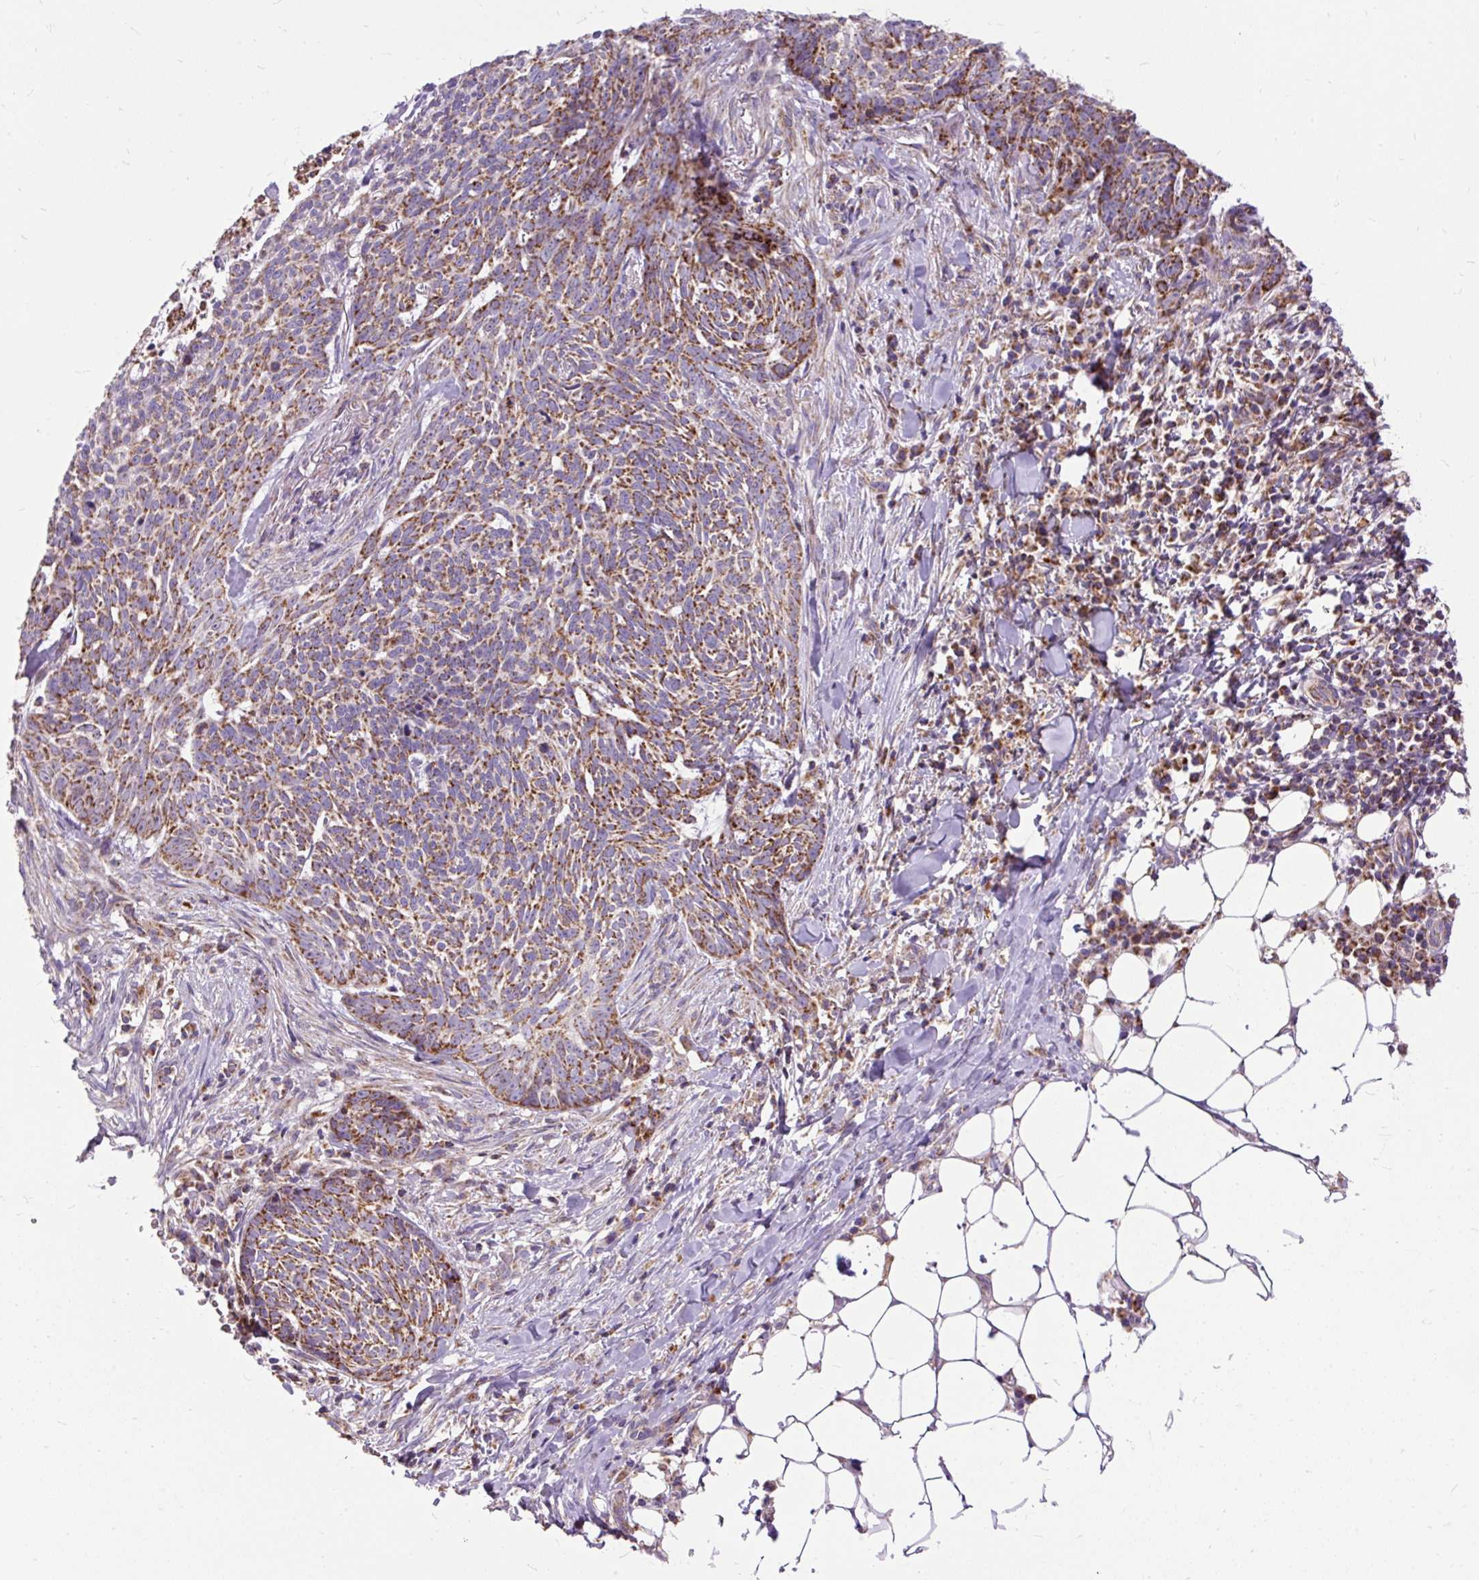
{"staining": {"intensity": "strong", "quantity": ">75%", "location": "cytoplasmic/membranous"}, "tissue": "skin cancer", "cell_type": "Tumor cells", "image_type": "cancer", "snomed": [{"axis": "morphology", "description": "Basal cell carcinoma"}, {"axis": "topography", "description": "Skin"}], "caption": "High-magnification brightfield microscopy of skin cancer (basal cell carcinoma) stained with DAB (3,3'-diaminobenzidine) (brown) and counterstained with hematoxylin (blue). tumor cells exhibit strong cytoplasmic/membranous staining is seen in approximately>75% of cells.", "gene": "TOMM40", "patient": {"sex": "female", "age": 93}}